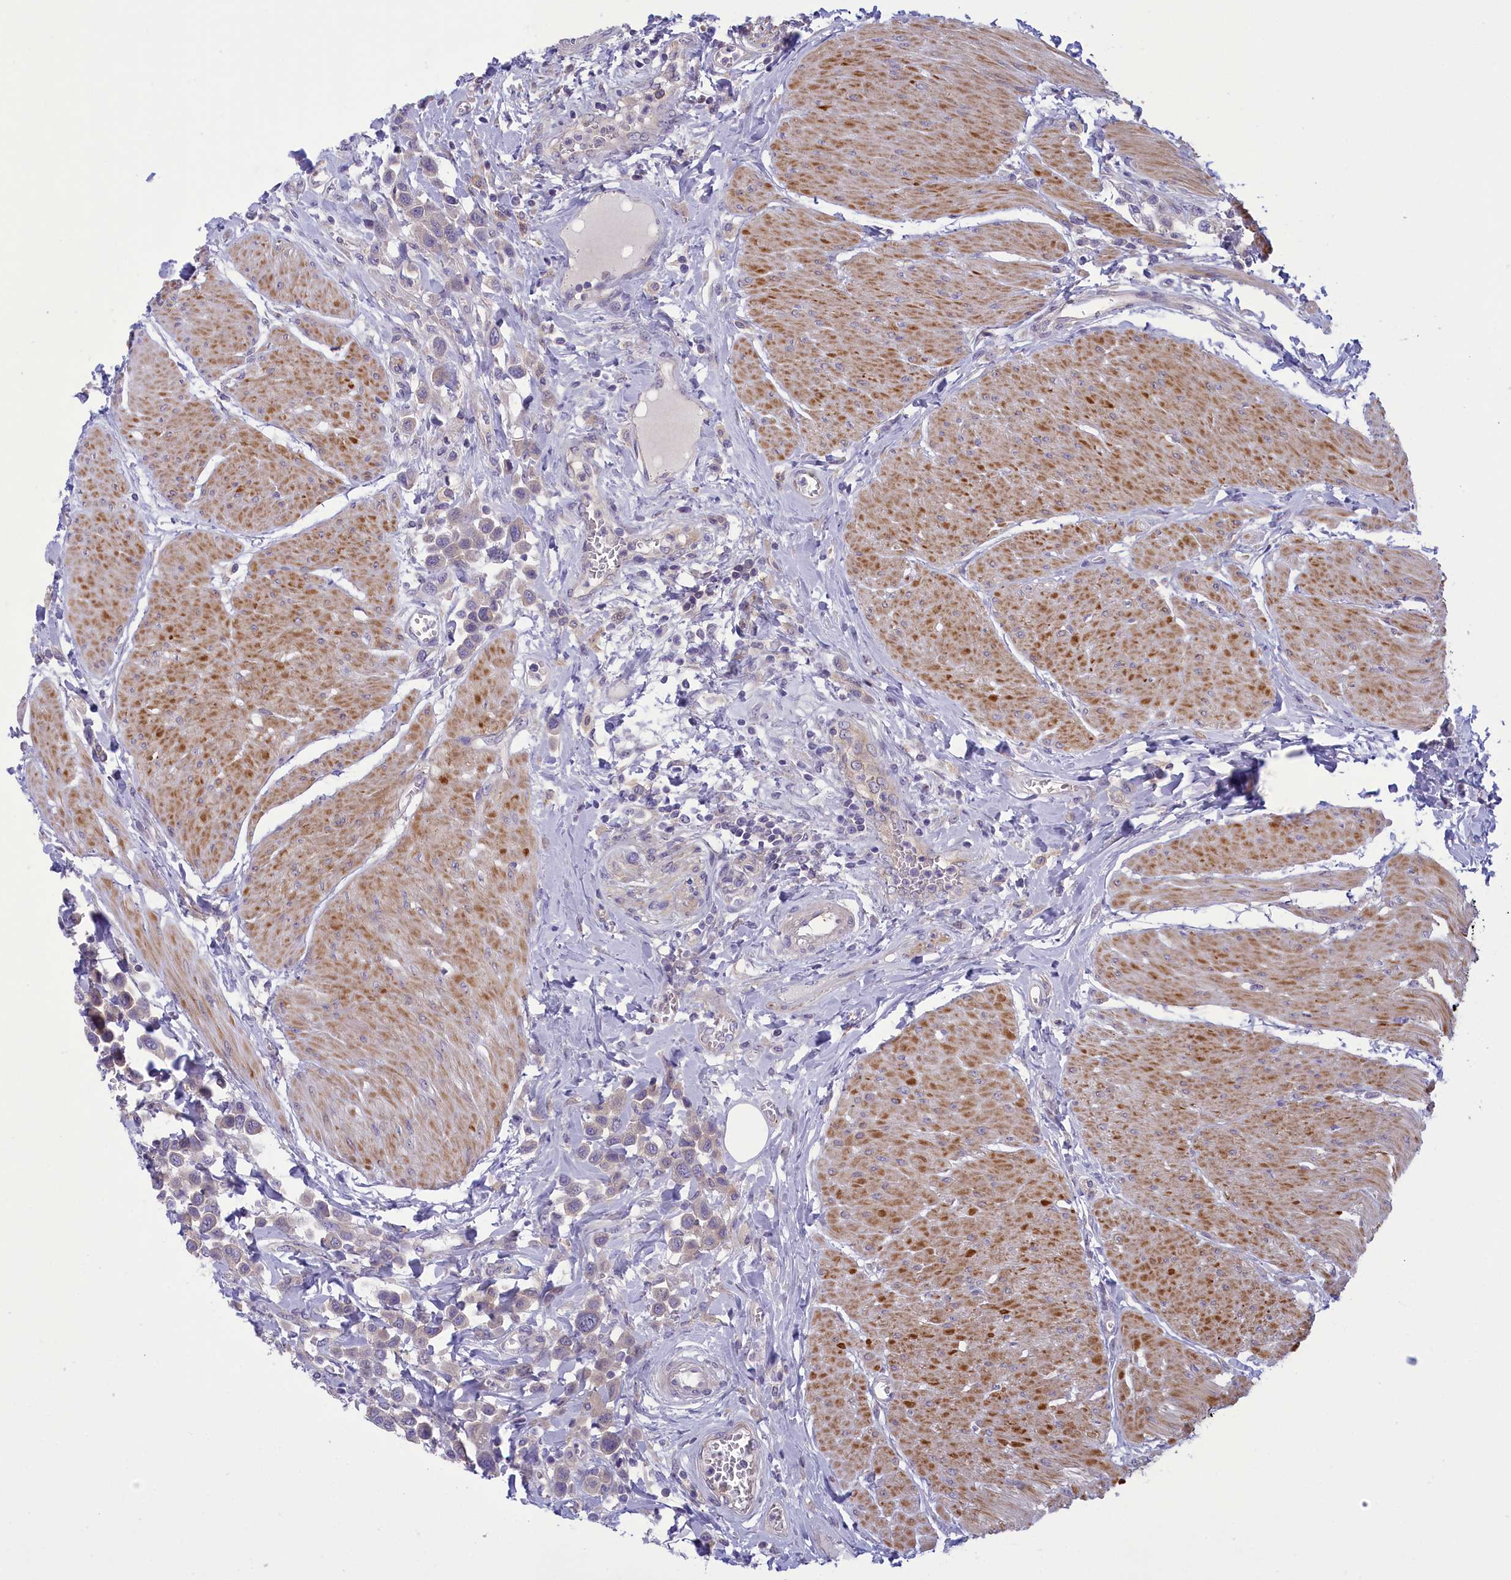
{"staining": {"intensity": "negative", "quantity": "none", "location": "none"}, "tissue": "urothelial cancer", "cell_type": "Tumor cells", "image_type": "cancer", "snomed": [{"axis": "morphology", "description": "Urothelial carcinoma, High grade"}, {"axis": "topography", "description": "Urinary bladder"}], "caption": "The IHC histopathology image has no significant staining in tumor cells of high-grade urothelial carcinoma tissue.", "gene": "CORO2A", "patient": {"sex": "male", "age": 50}}